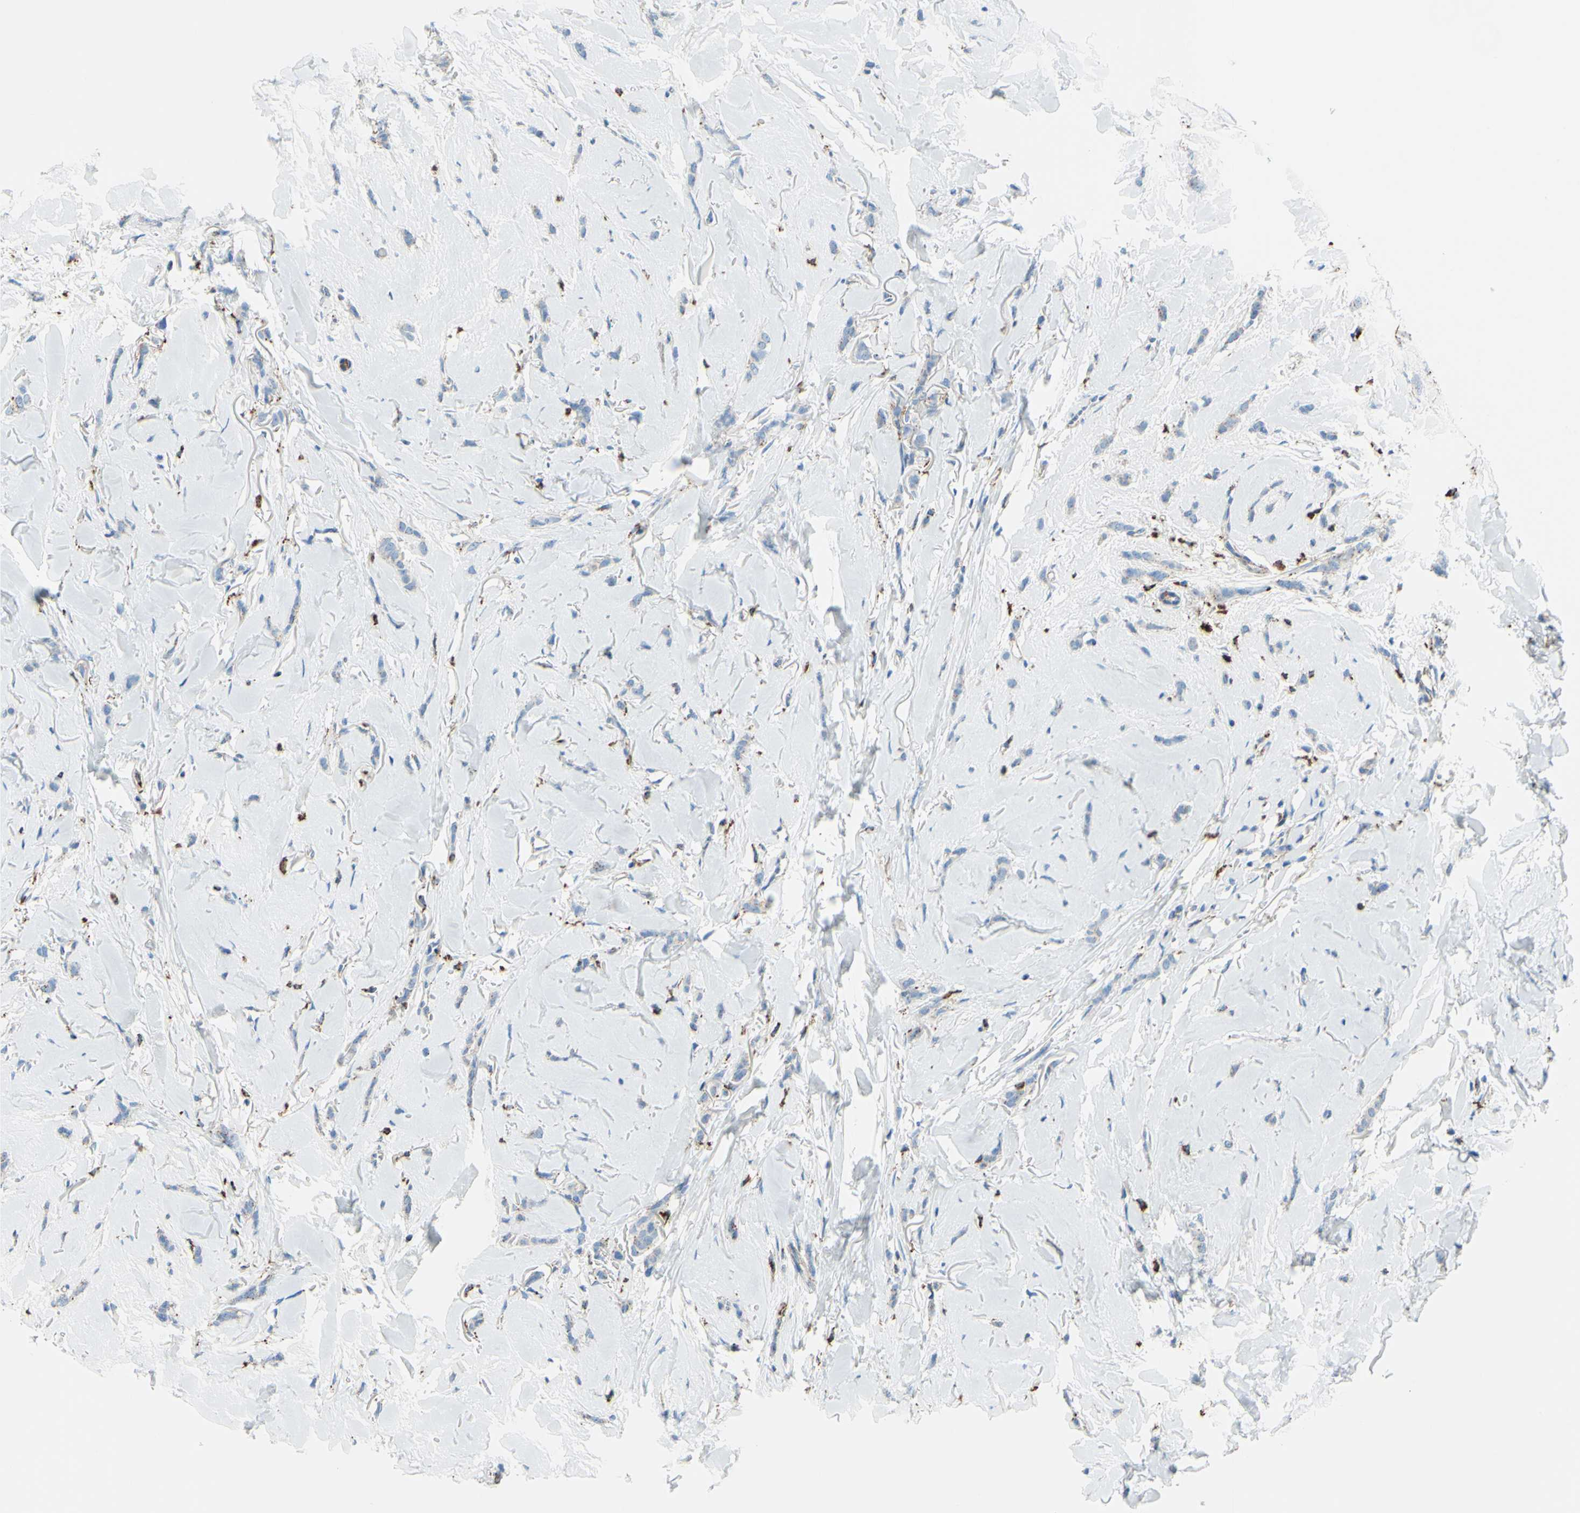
{"staining": {"intensity": "negative", "quantity": "none", "location": "none"}, "tissue": "breast cancer", "cell_type": "Tumor cells", "image_type": "cancer", "snomed": [{"axis": "morphology", "description": "Lobular carcinoma"}, {"axis": "topography", "description": "Skin"}, {"axis": "topography", "description": "Breast"}], "caption": "Tumor cells show no significant protein staining in breast cancer (lobular carcinoma). (DAB immunohistochemistry (IHC), high magnification).", "gene": "CTSD", "patient": {"sex": "female", "age": 46}}